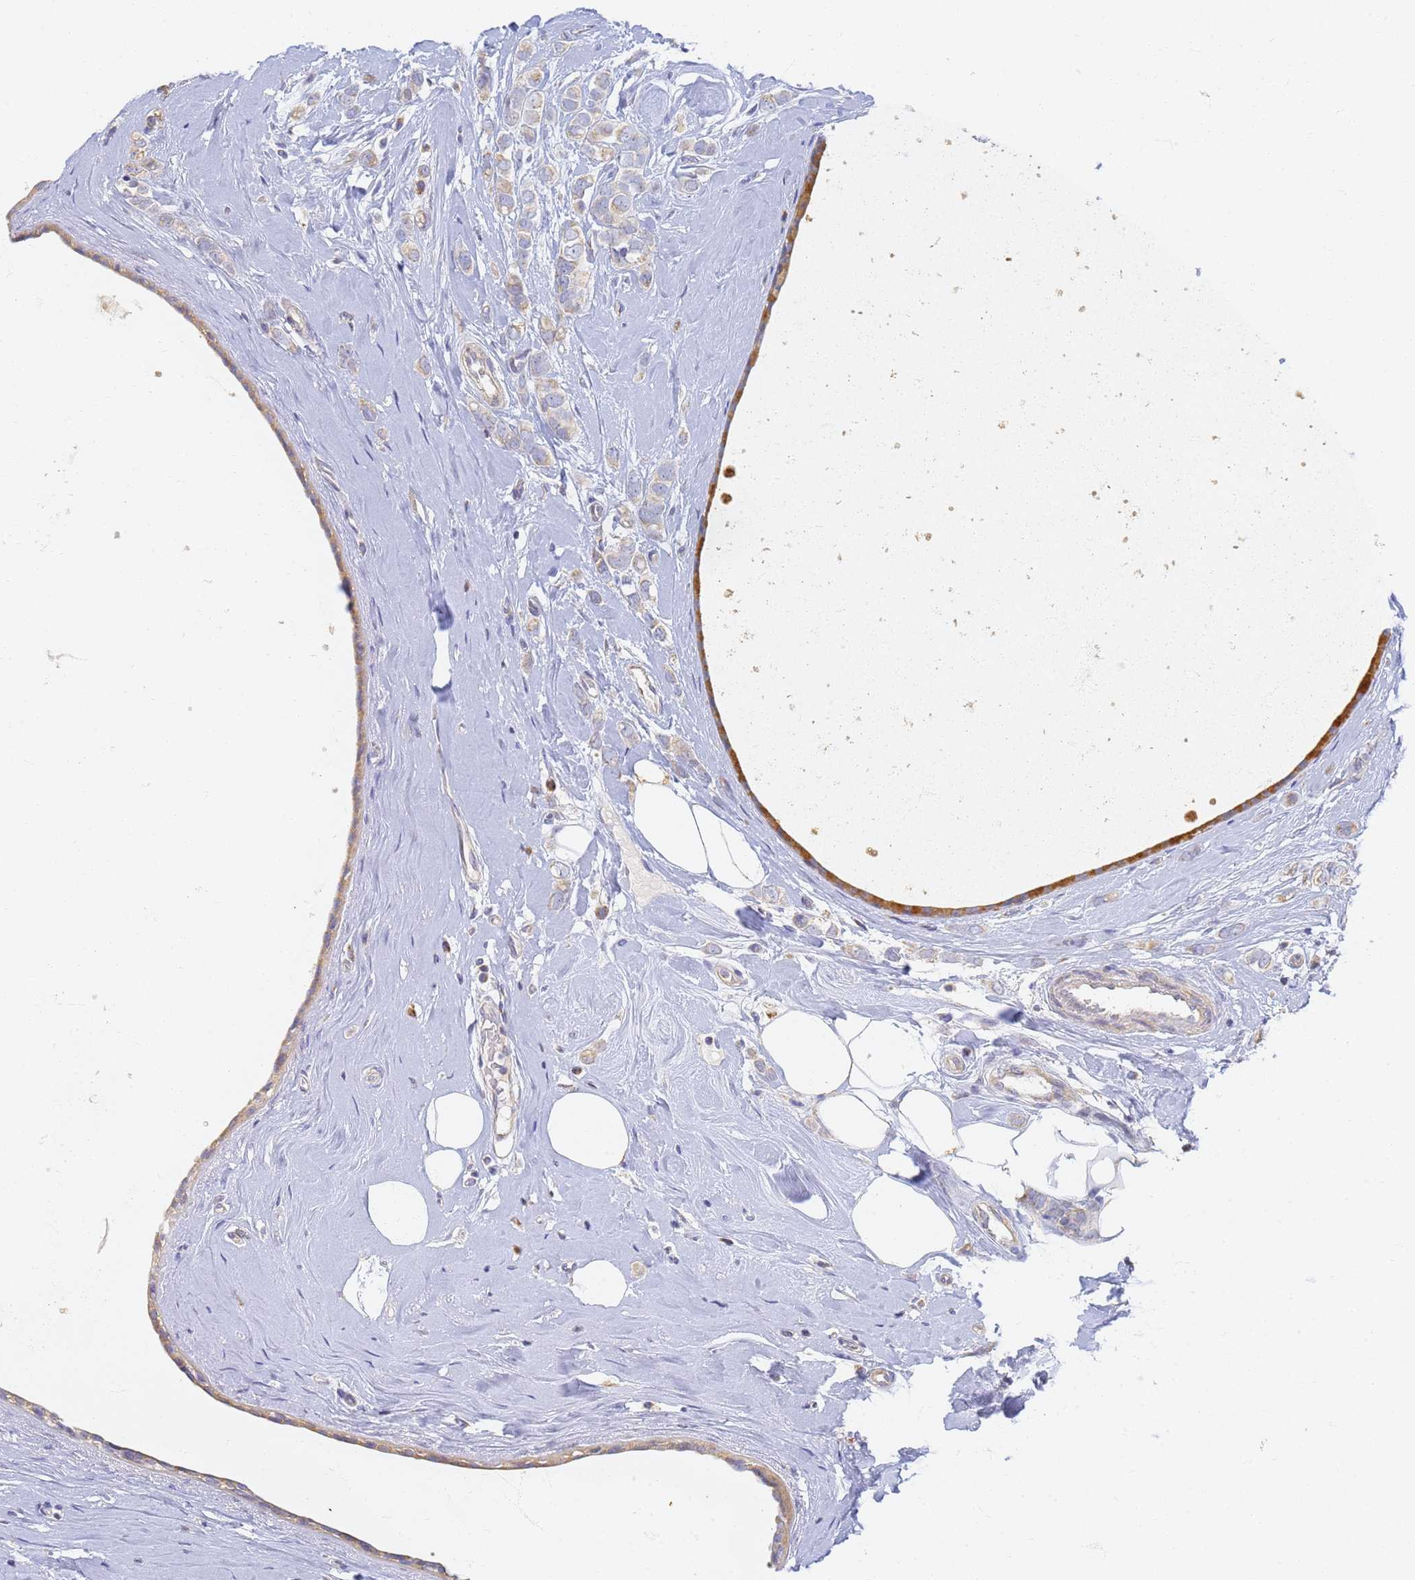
{"staining": {"intensity": "weak", "quantity": ">75%", "location": "cytoplasmic/membranous"}, "tissue": "breast cancer", "cell_type": "Tumor cells", "image_type": "cancer", "snomed": [{"axis": "morphology", "description": "Lobular carcinoma"}, {"axis": "topography", "description": "Breast"}], "caption": "Human breast cancer (lobular carcinoma) stained for a protein (brown) exhibits weak cytoplasmic/membranous positive expression in about >75% of tumor cells.", "gene": "UTP23", "patient": {"sex": "female", "age": 47}}